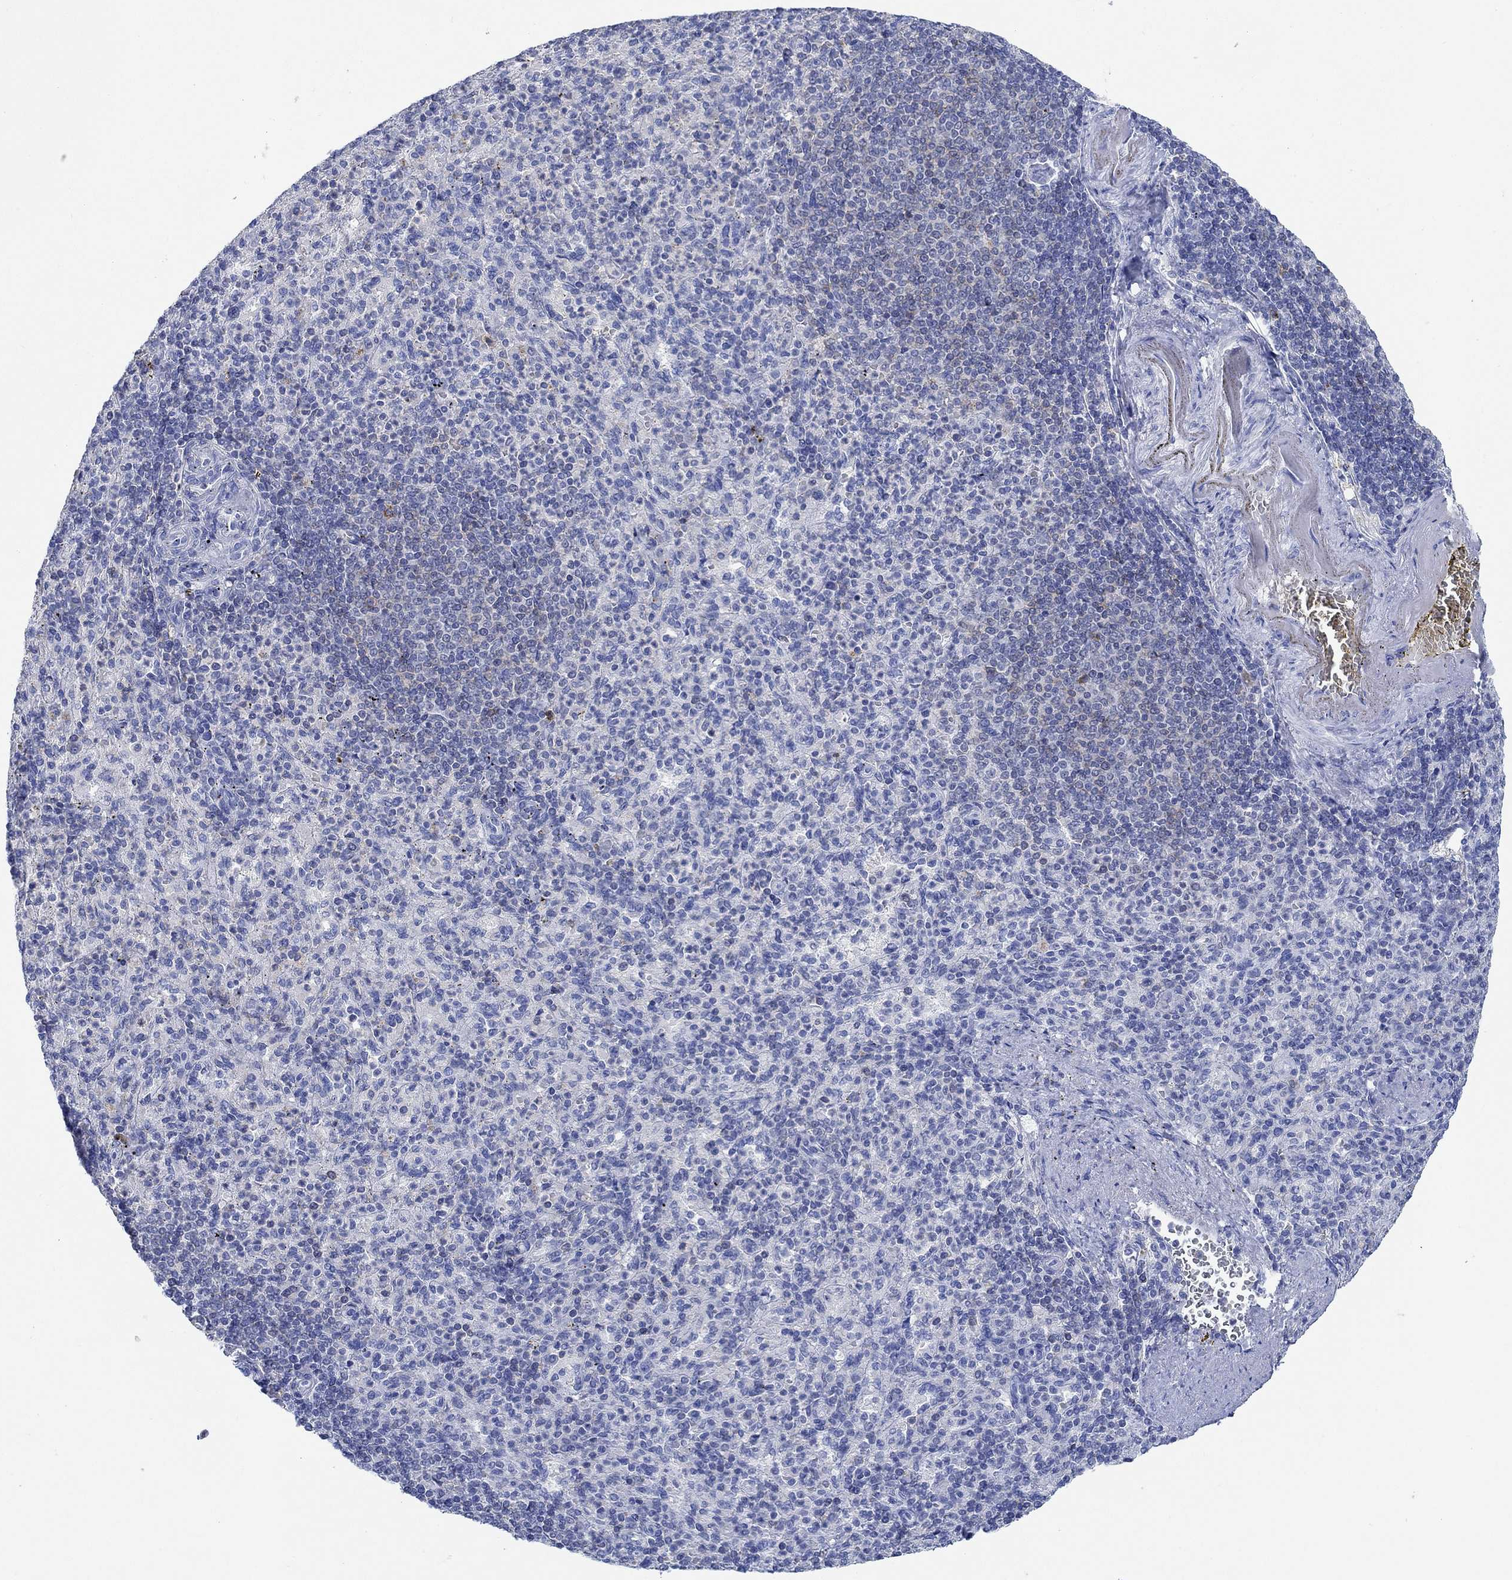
{"staining": {"intensity": "moderate", "quantity": "<25%", "location": "nuclear"}, "tissue": "spleen", "cell_type": "Cells in red pulp", "image_type": "normal", "snomed": [{"axis": "morphology", "description": "Normal tissue, NOS"}, {"axis": "topography", "description": "Spleen"}], "caption": "IHC photomicrograph of unremarkable human spleen stained for a protein (brown), which demonstrates low levels of moderate nuclear positivity in approximately <25% of cells in red pulp.", "gene": "PPP1R17", "patient": {"sex": "female", "age": 74}}